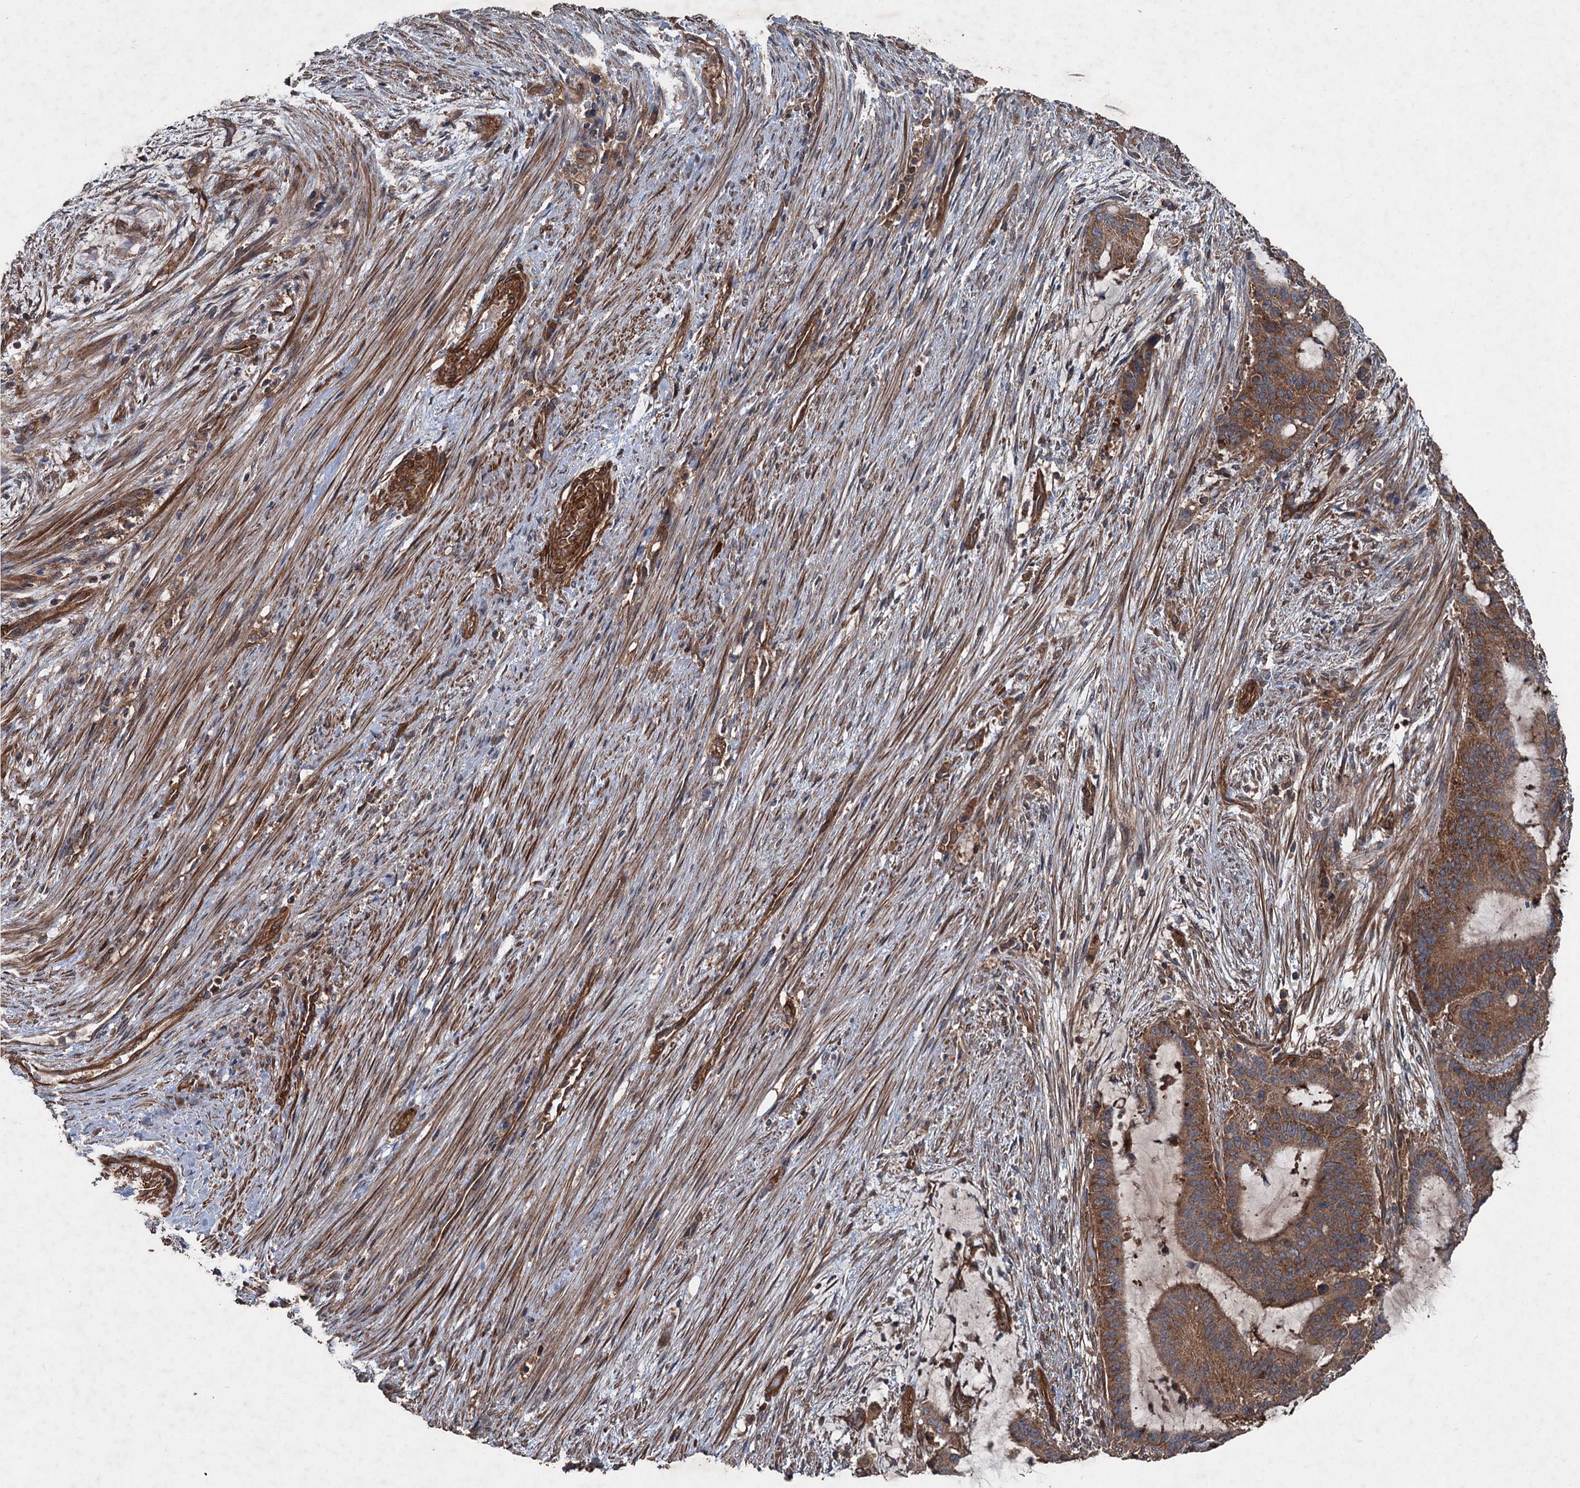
{"staining": {"intensity": "moderate", "quantity": ">75%", "location": "cytoplasmic/membranous"}, "tissue": "liver cancer", "cell_type": "Tumor cells", "image_type": "cancer", "snomed": [{"axis": "morphology", "description": "Normal tissue, NOS"}, {"axis": "morphology", "description": "Cholangiocarcinoma"}, {"axis": "topography", "description": "Liver"}, {"axis": "topography", "description": "Peripheral nerve tissue"}], "caption": "Immunohistochemical staining of human cholangiocarcinoma (liver) reveals medium levels of moderate cytoplasmic/membranous protein positivity in approximately >75% of tumor cells.", "gene": "RNF214", "patient": {"sex": "female", "age": 73}}